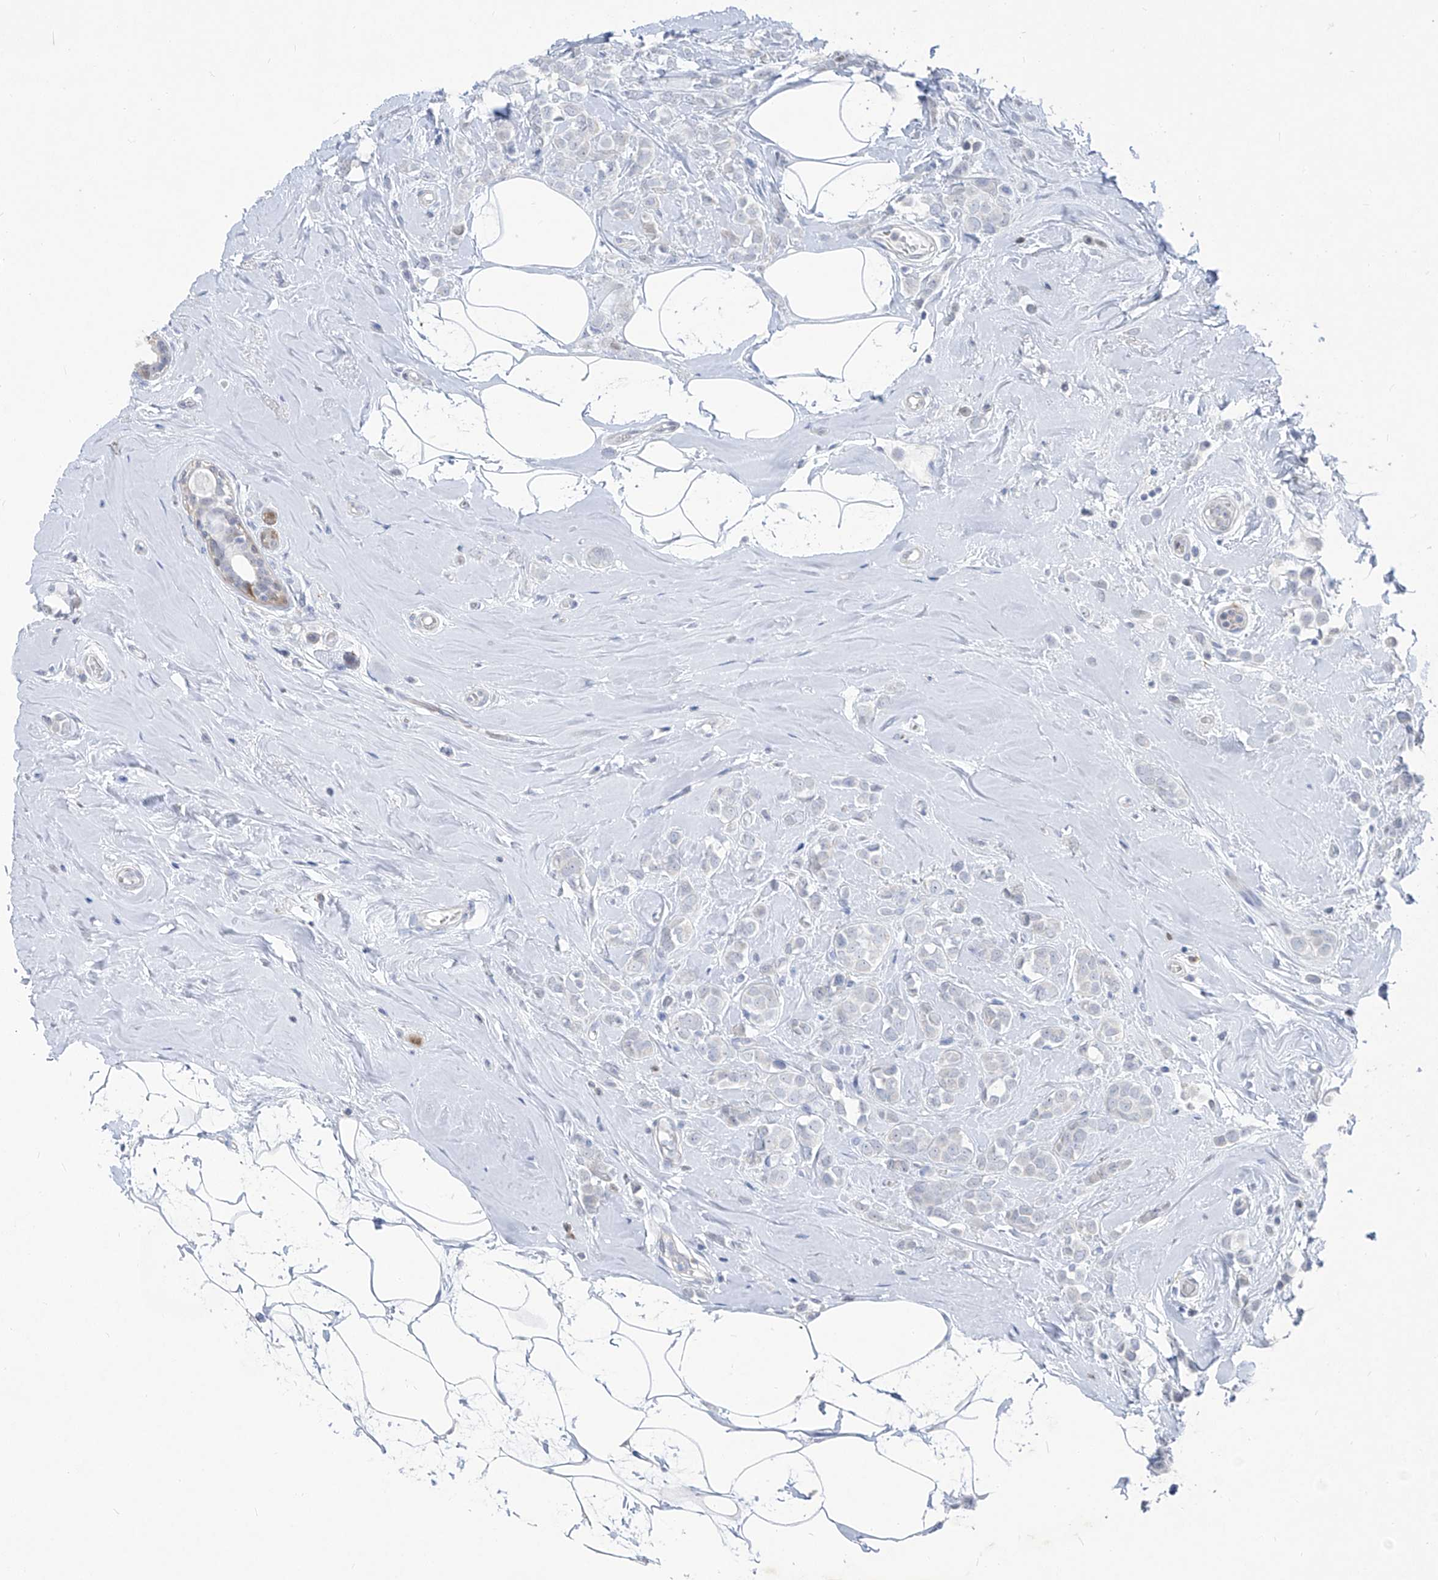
{"staining": {"intensity": "negative", "quantity": "none", "location": "none"}, "tissue": "breast cancer", "cell_type": "Tumor cells", "image_type": "cancer", "snomed": [{"axis": "morphology", "description": "Lobular carcinoma"}, {"axis": "topography", "description": "Breast"}], "caption": "Immunohistochemical staining of breast cancer exhibits no significant expression in tumor cells.", "gene": "UFL1", "patient": {"sex": "female", "age": 47}}